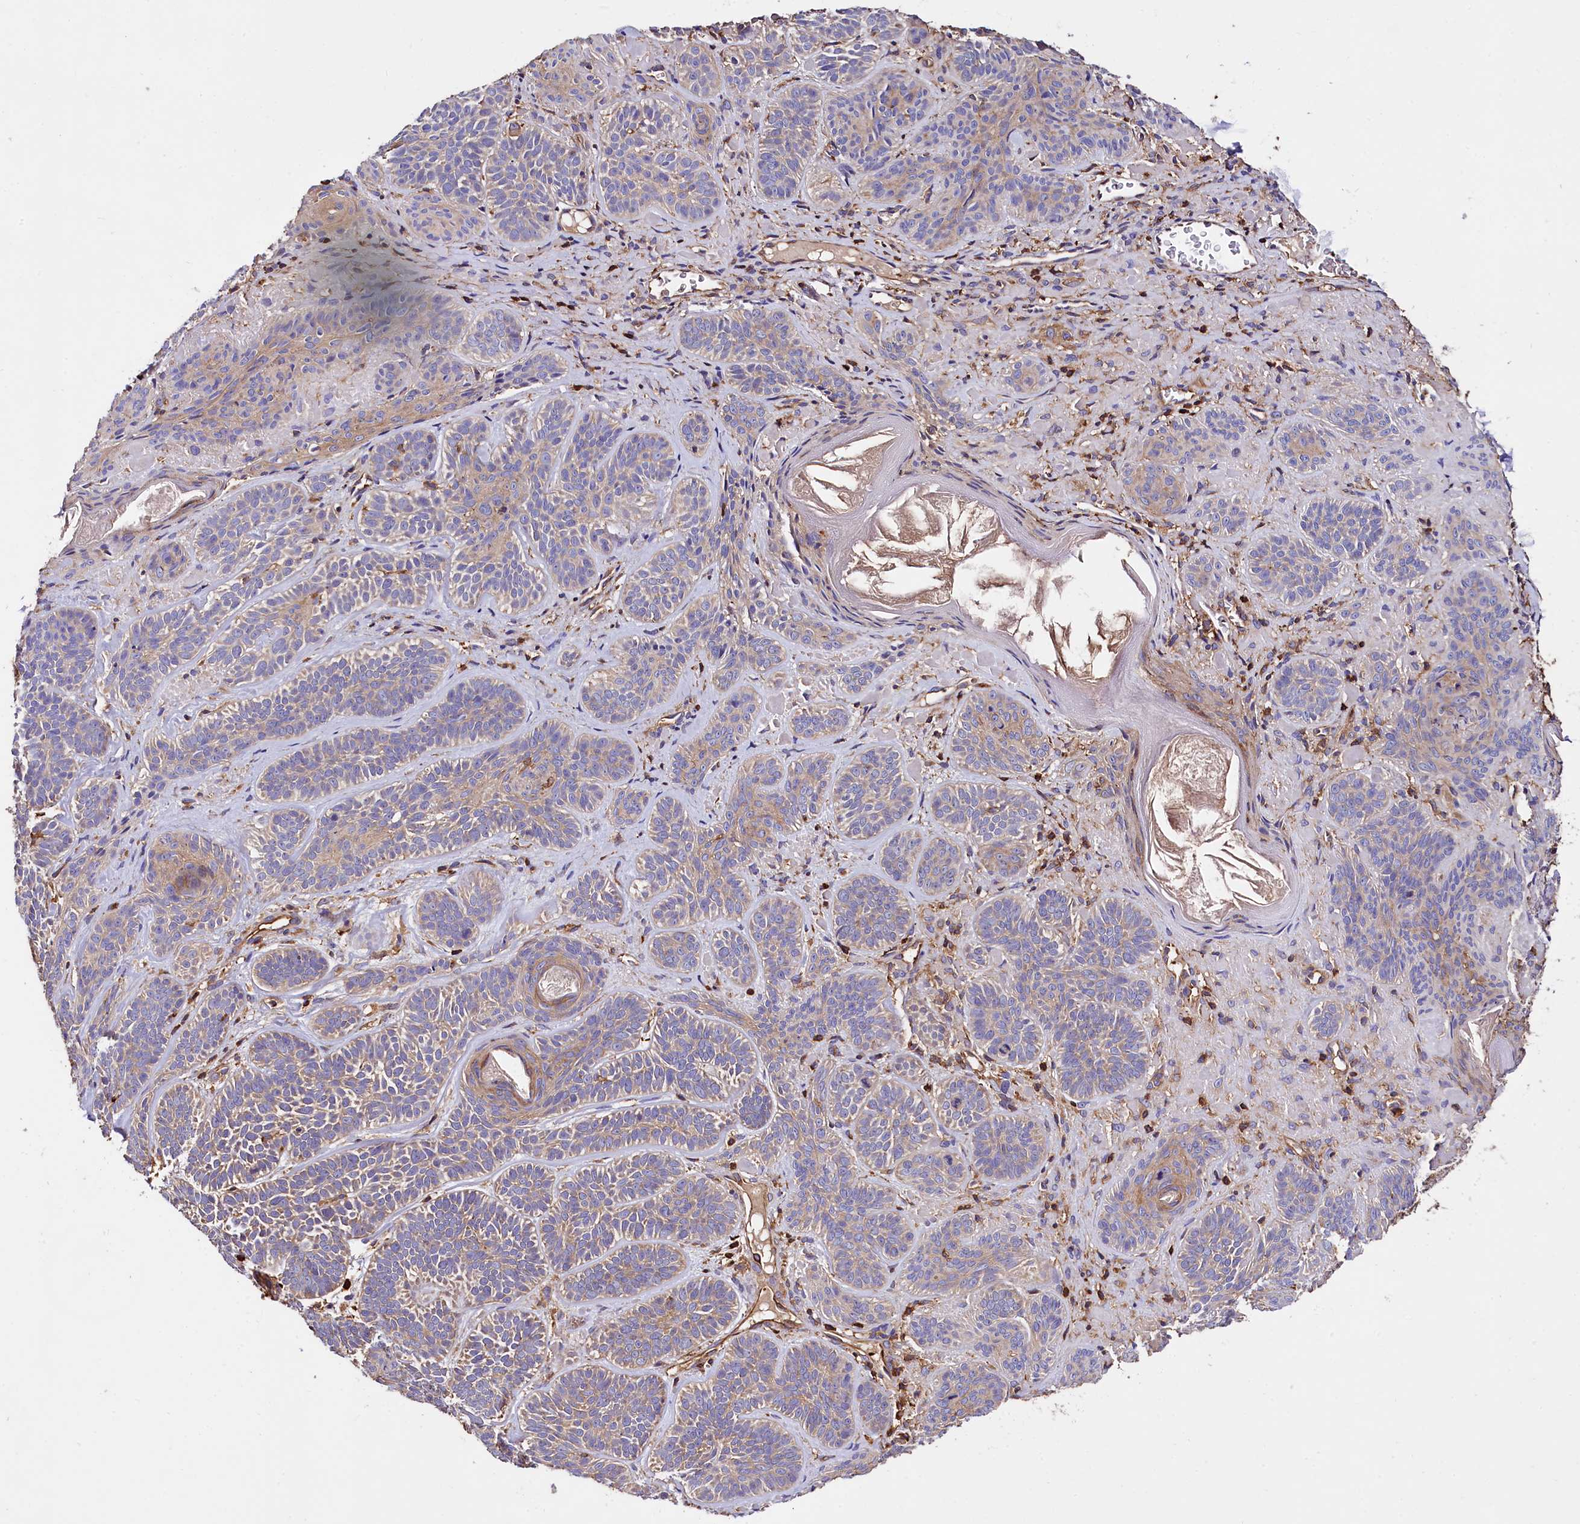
{"staining": {"intensity": "weak", "quantity": "<25%", "location": "cytoplasmic/membranous"}, "tissue": "skin cancer", "cell_type": "Tumor cells", "image_type": "cancer", "snomed": [{"axis": "morphology", "description": "Basal cell carcinoma"}, {"axis": "topography", "description": "Skin"}], "caption": "This is a micrograph of immunohistochemistry (IHC) staining of basal cell carcinoma (skin), which shows no expression in tumor cells.", "gene": "RARS2", "patient": {"sex": "male", "age": 85}}